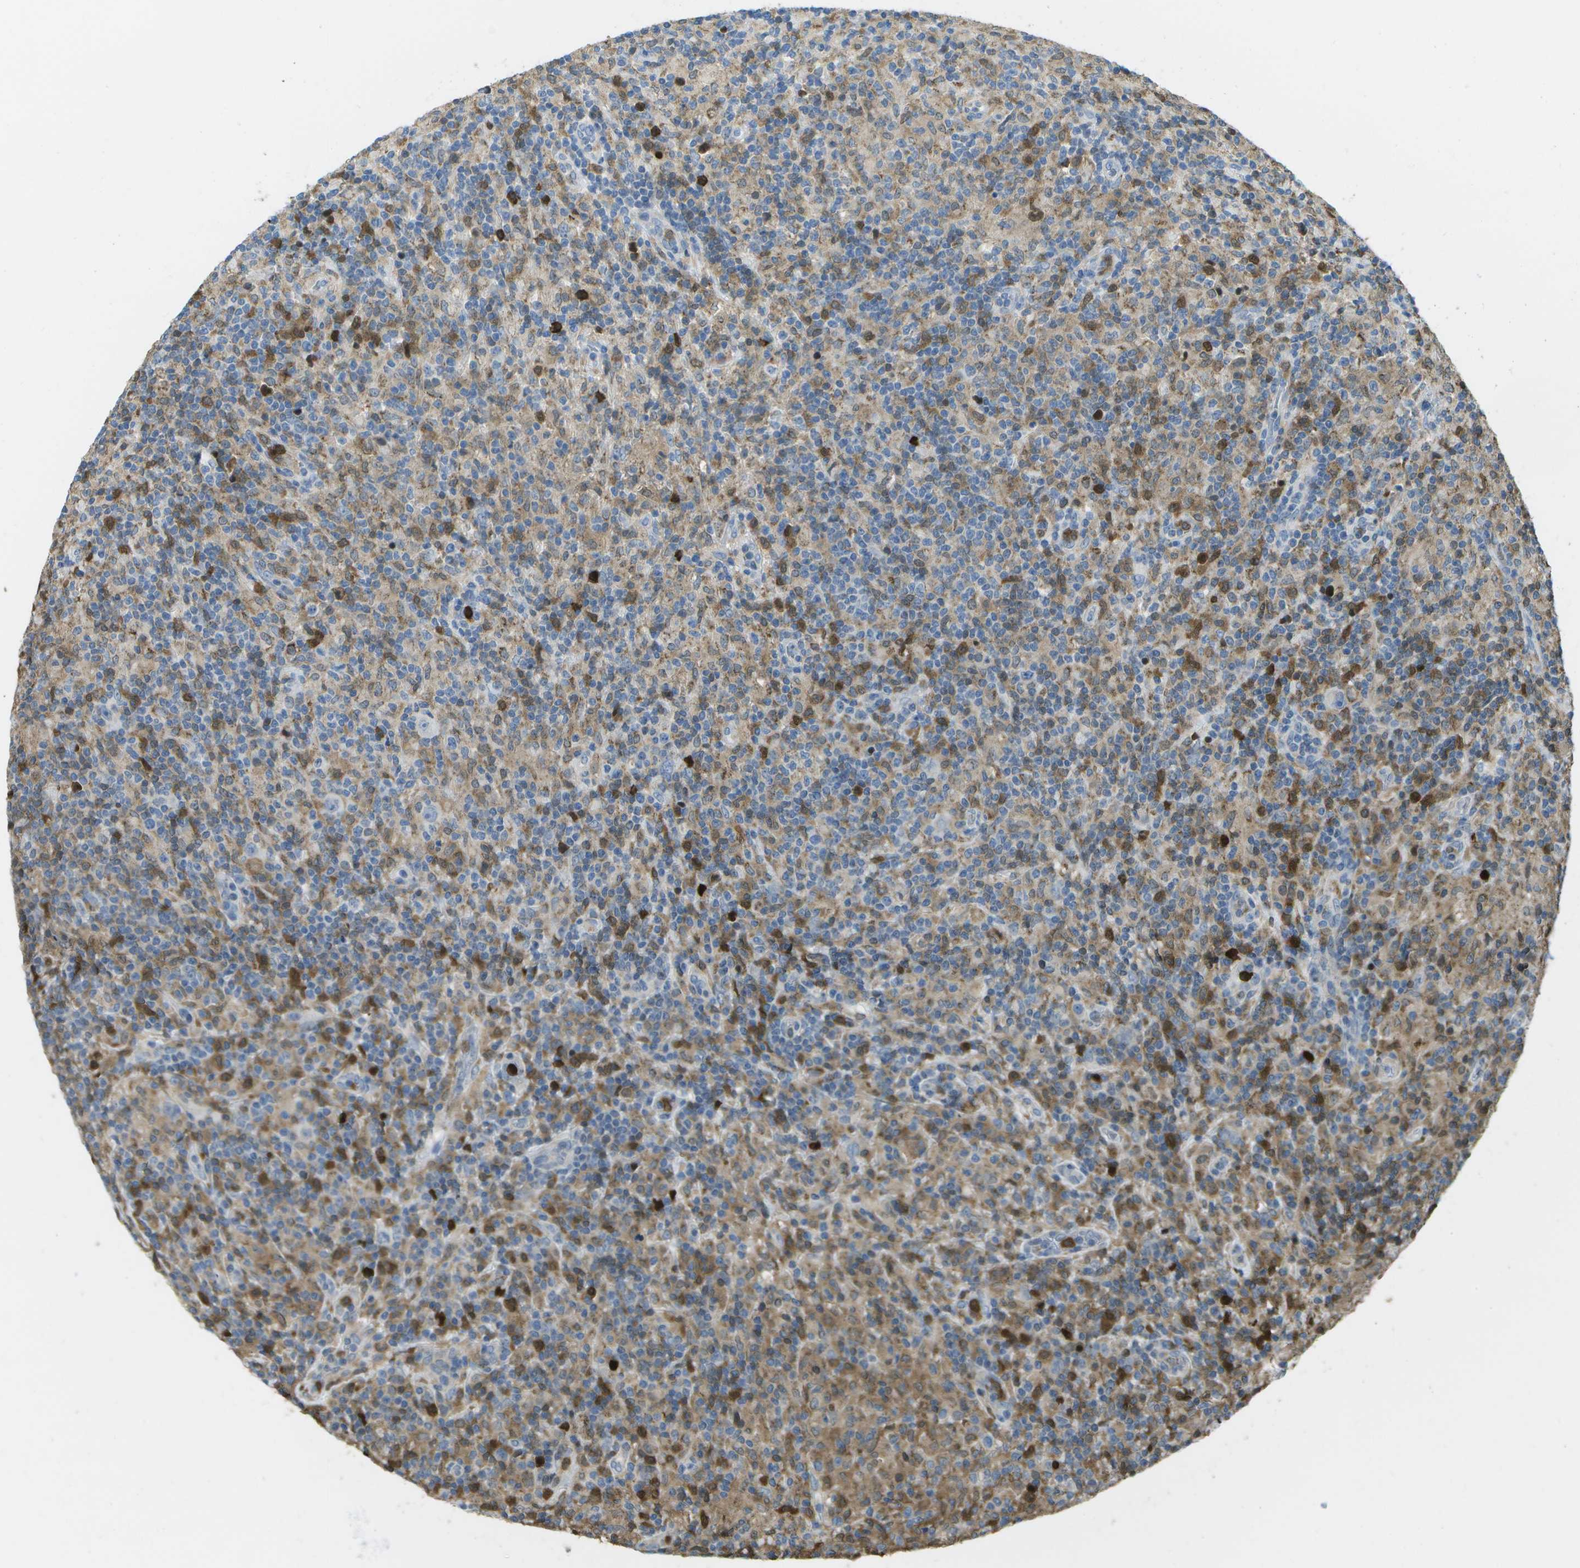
{"staining": {"intensity": "weak", "quantity": "<25%", "location": "cytoplasmic/membranous"}, "tissue": "lymphoma", "cell_type": "Tumor cells", "image_type": "cancer", "snomed": [{"axis": "morphology", "description": "Hodgkin's disease, NOS"}, {"axis": "topography", "description": "Lymph node"}], "caption": "Protein analysis of Hodgkin's disease exhibits no significant expression in tumor cells.", "gene": "CACHD1", "patient": {"sex": "male", "age": 70}}